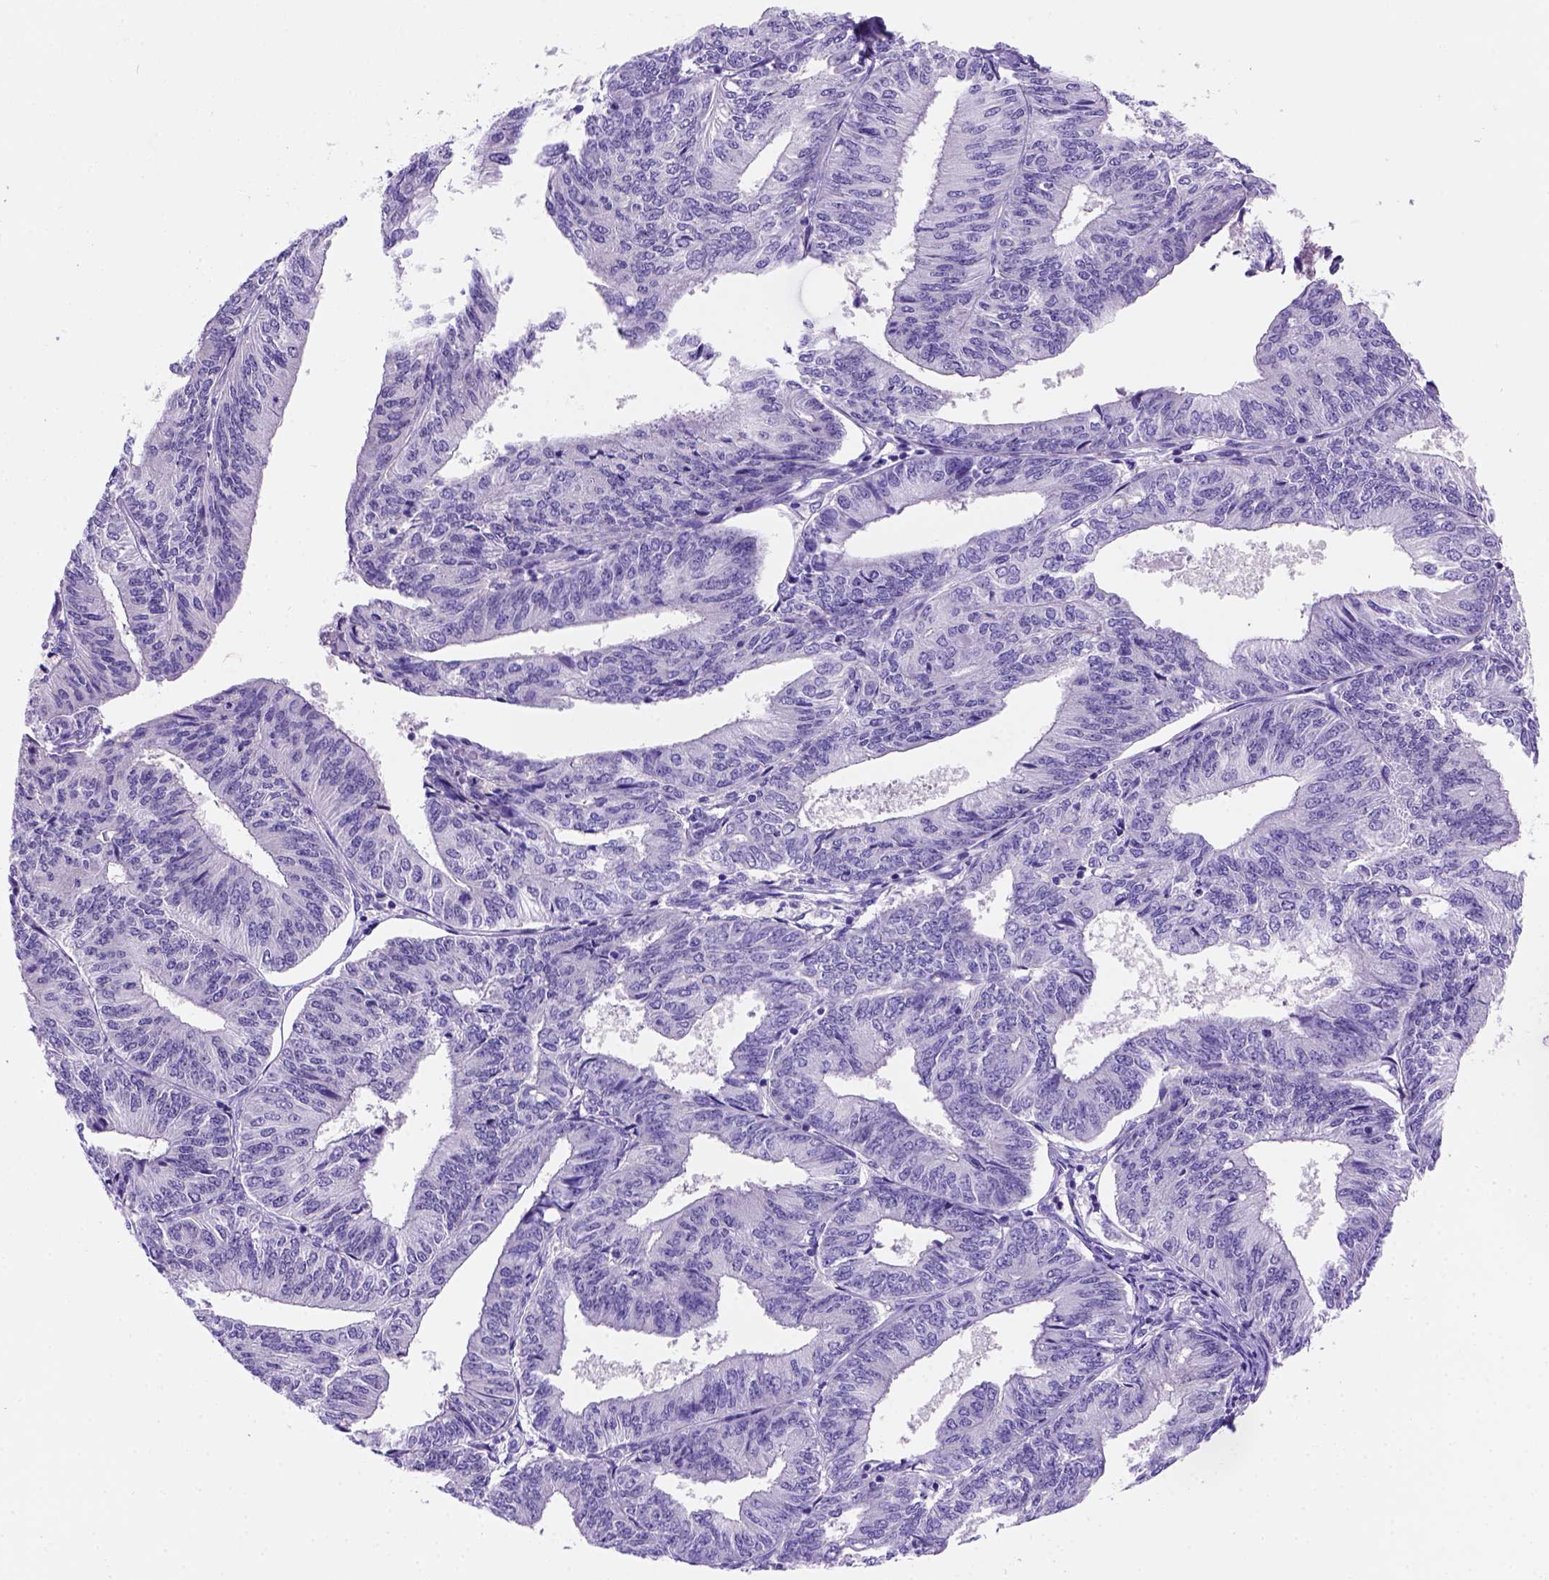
{"staining": {"intensity": "negative", "quantity": "none", "location": "none"}, "tissue": "endometrial cancer", "cell_type": "Tumor cells", "image_type": "cancer", "snomed": [{"axis": "morphology", "description": "Adenocarcinoma, NOS"}, {"axis": "topography", "description": "Endometrium"}], "caption": "Human endometrial adenocarcinoma stained for a protein using IHC reveals no positivity in tumor cells.", "gene": "FAM81B", "patient": {"sex": "female", "age": 58}}